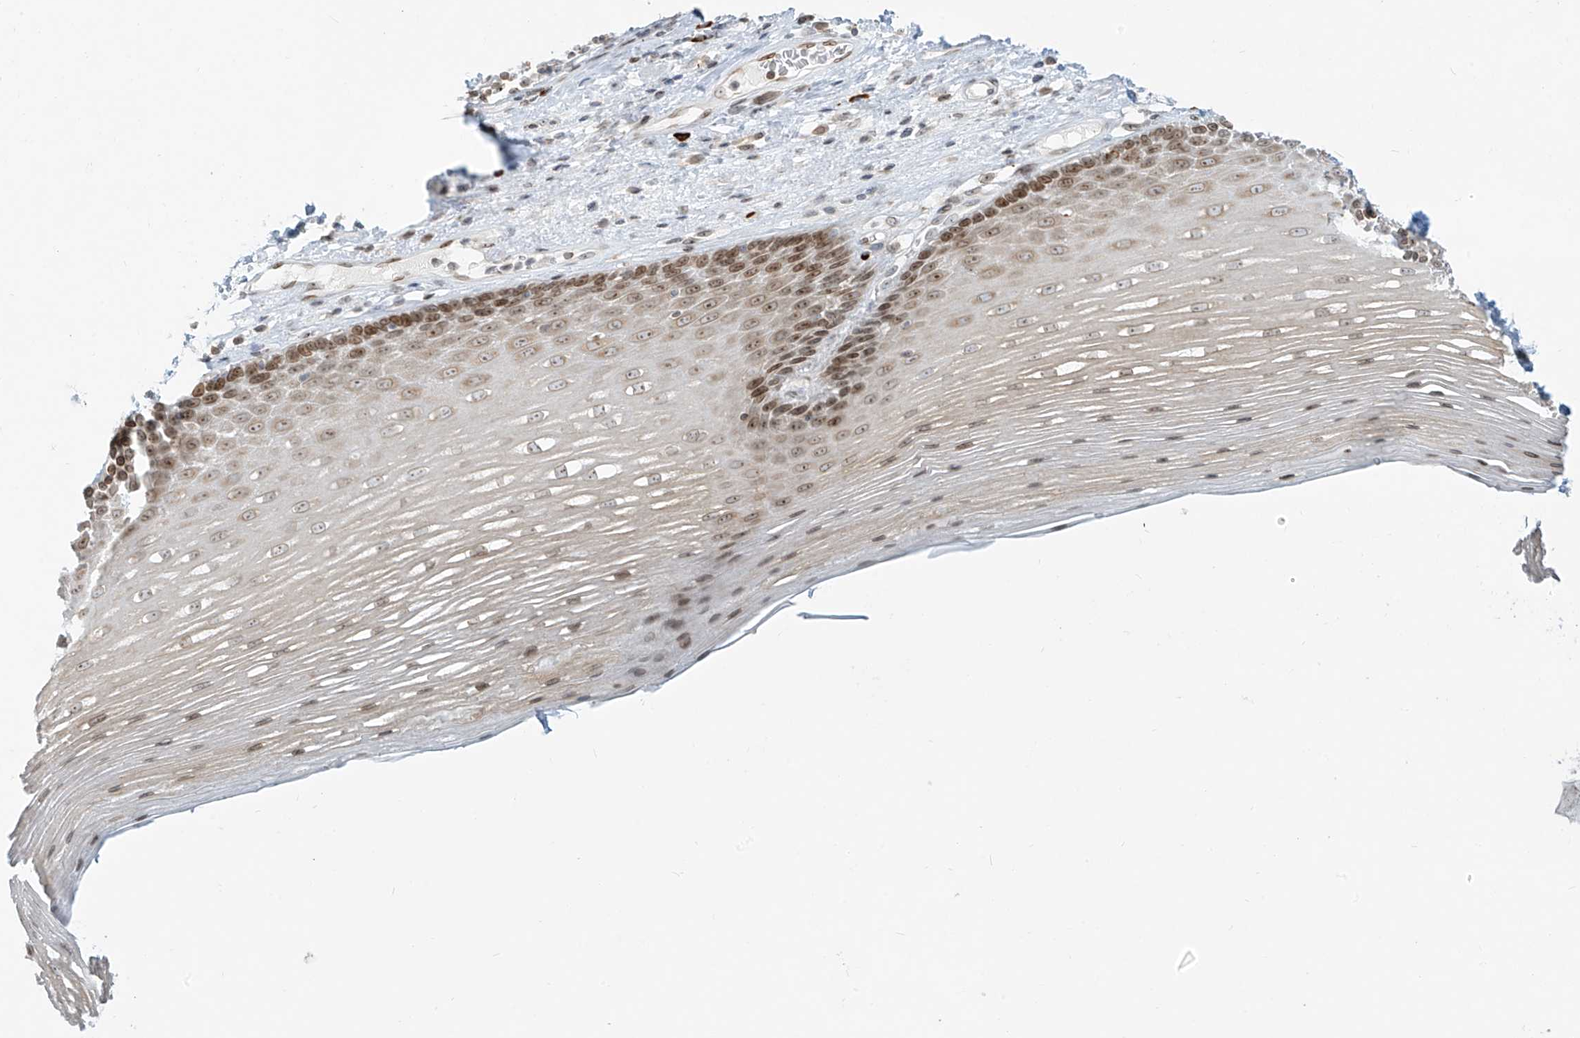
{"staining": {"intensity": "moderate", "quantity": "25%-75%", "location": "nuclear"}, "tissue": "esophagus", "cell_type": "Squamous epithelial cells", "image_type": "normal", "snomed": [{"axis": "morphology", "description": "Normal tissue, NOS"}, {"axis": "topography", "description": "Esophagus"}], "caption": "Approximately 25%-75% of squamous epithelial cells in normal human esophagus exhibit moderate nuclear protein staining as visualized by brown immunohistochemical staining.", "gene": "SAMD15", "patient": {"sex": "male", "age": 62}}